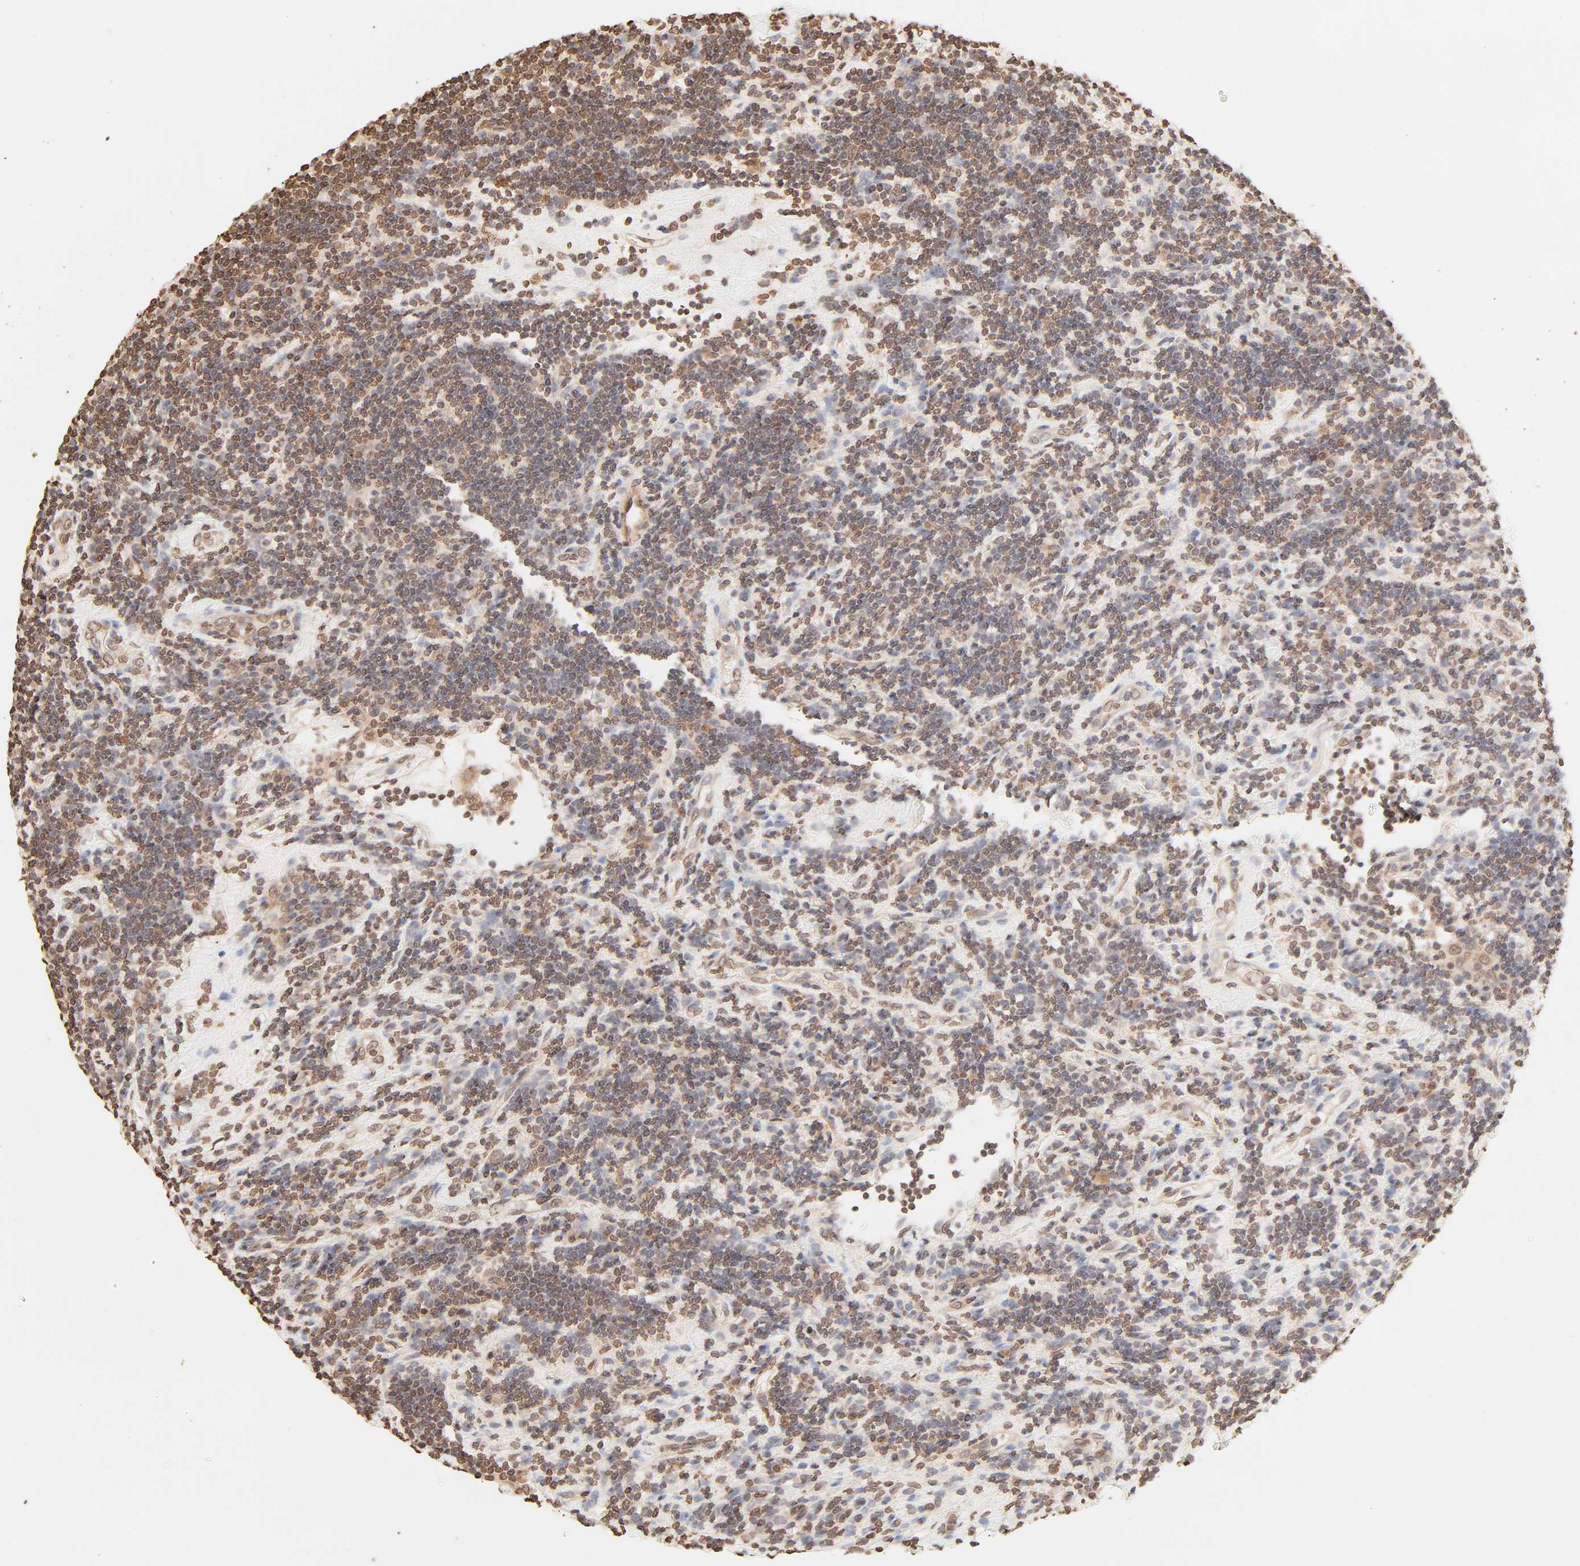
{"staining": {"intensity": "moderate", "quantity": "25%-75%", "location": "cytoplasmic/membranous,nuclear"}, "tissue": "lymphoma", "cell_type": "Tumor cells", "image_type": "cancer", "snomed": [{"axis": "morphology", "description": "Malignant lymphoma, non-Hodgkin's type, Low grade"}, {"axis": "topography", "description": "Lymph node"}], "caption": "This histopathology image shows lymphoma stained with immunohistochemistry to label a protein in brown. The cytoplasmic/membranous and nuclear of tumor cells show moderate positivity for the protein. Nuclei are counter-stained blue.", "gene": "TBL1X", "patient": {"sex": "male", "age": 70}}